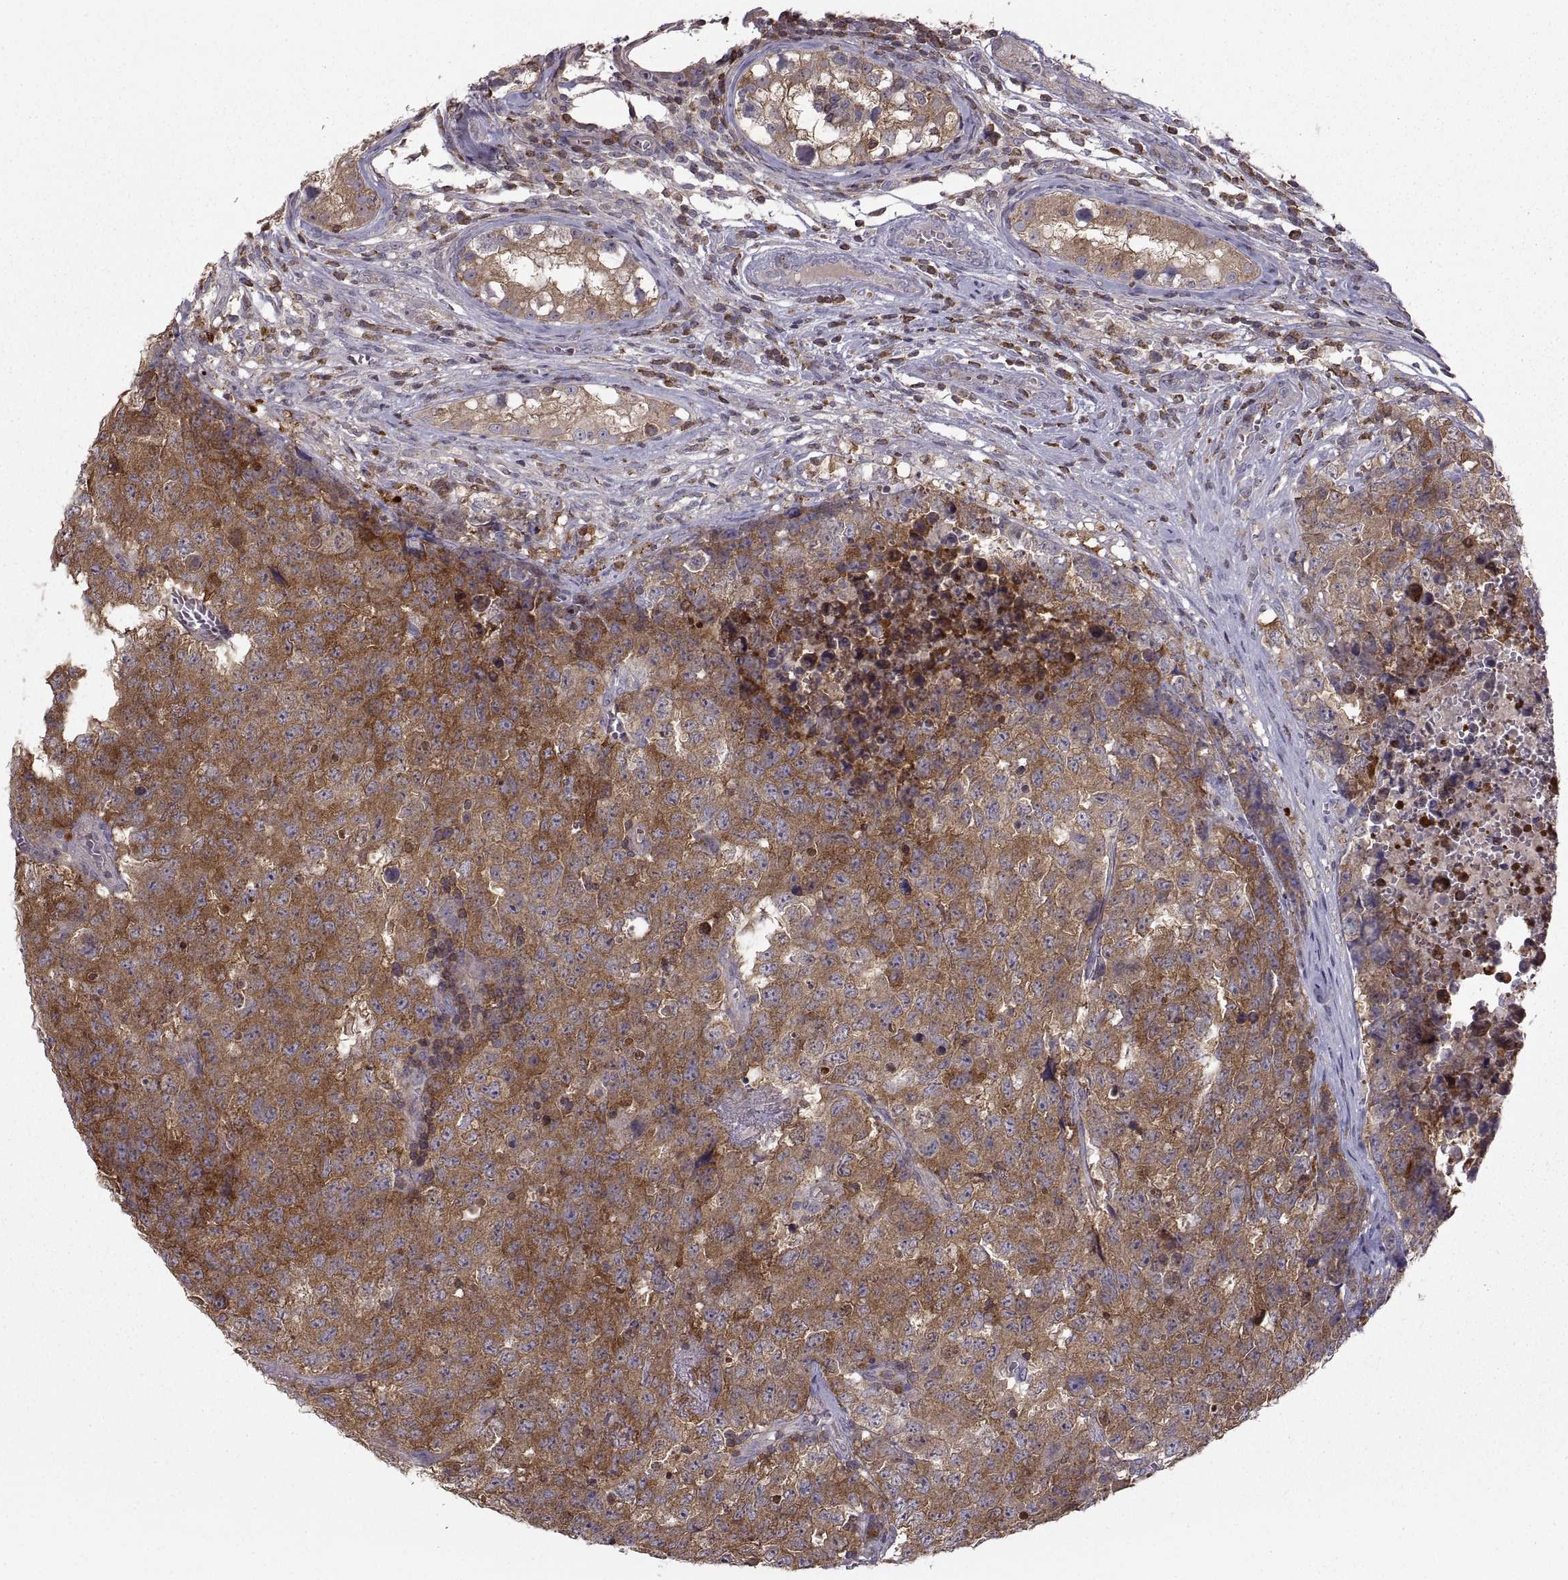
{"staining": {"intensity": "moderate", "quantity": ">75%", "location": "cytoplasmic/membranous"}, "tissue": "testis cancer", "cell_type": "Tumor cells", "image_type": "cancer", "snomed": [{"axis": "morphology", "description": "Carcinoma, Embryonal, NOS"}, {"axis": "topography", "description": "Testis"}], "caption": "The histopathology image demonstrates immunohistochemical staining of testis cancer (embryonal carcinoma). There is moderate cytoplasmic/membranous positivity is identified in about >75% of tumor cells. Using DAB (3,3'-diaminobenzidine) (brown) and hematoxylin (blue) stains, captured at high magnification using brightfield microscopy.", "gene": "EZR", "patient": {"sex": "male", "age": 23}}